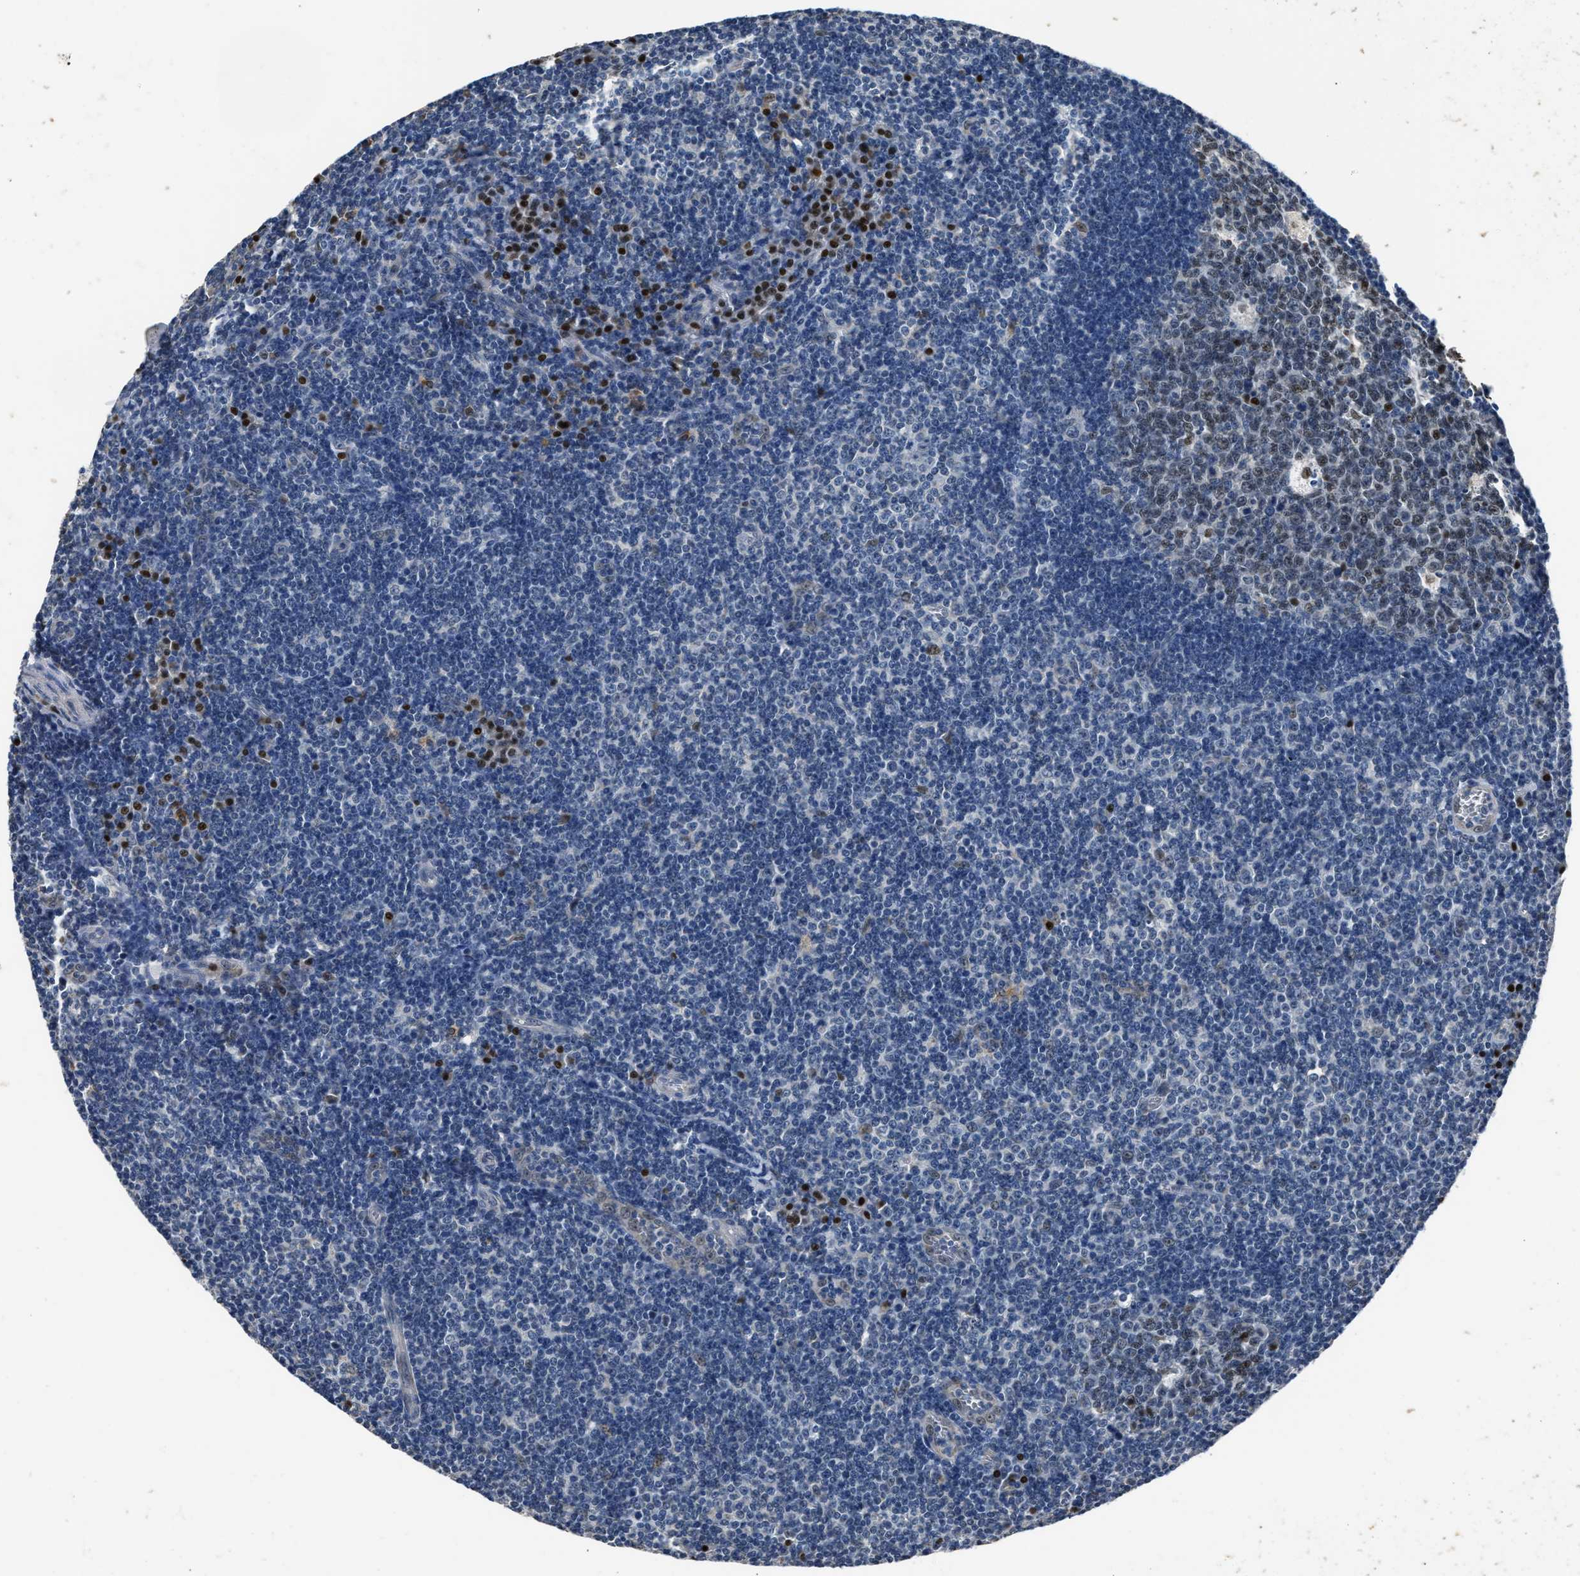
{"staining": {"intensity": "moderate", "quantity": "<25%", "location": "nuclear"}, "tissue": "tonsil", "cell_type": "Germinal center cells", "image_type": "normal", "snomed": [{"axis": "morphology", "description": "Normal tissue, NOS"}, {"axis": "topography", "description": "Tonsil"}], "caption": "DAB (3,3'-diaminobenzidine) immunohistochemical staining of normal human tonsil demonstrates moderate nuclear protein staining in about <25% of germinal center cells.", "gene": "NSUN5", "patient": {"sex": "male", "age": 37}}